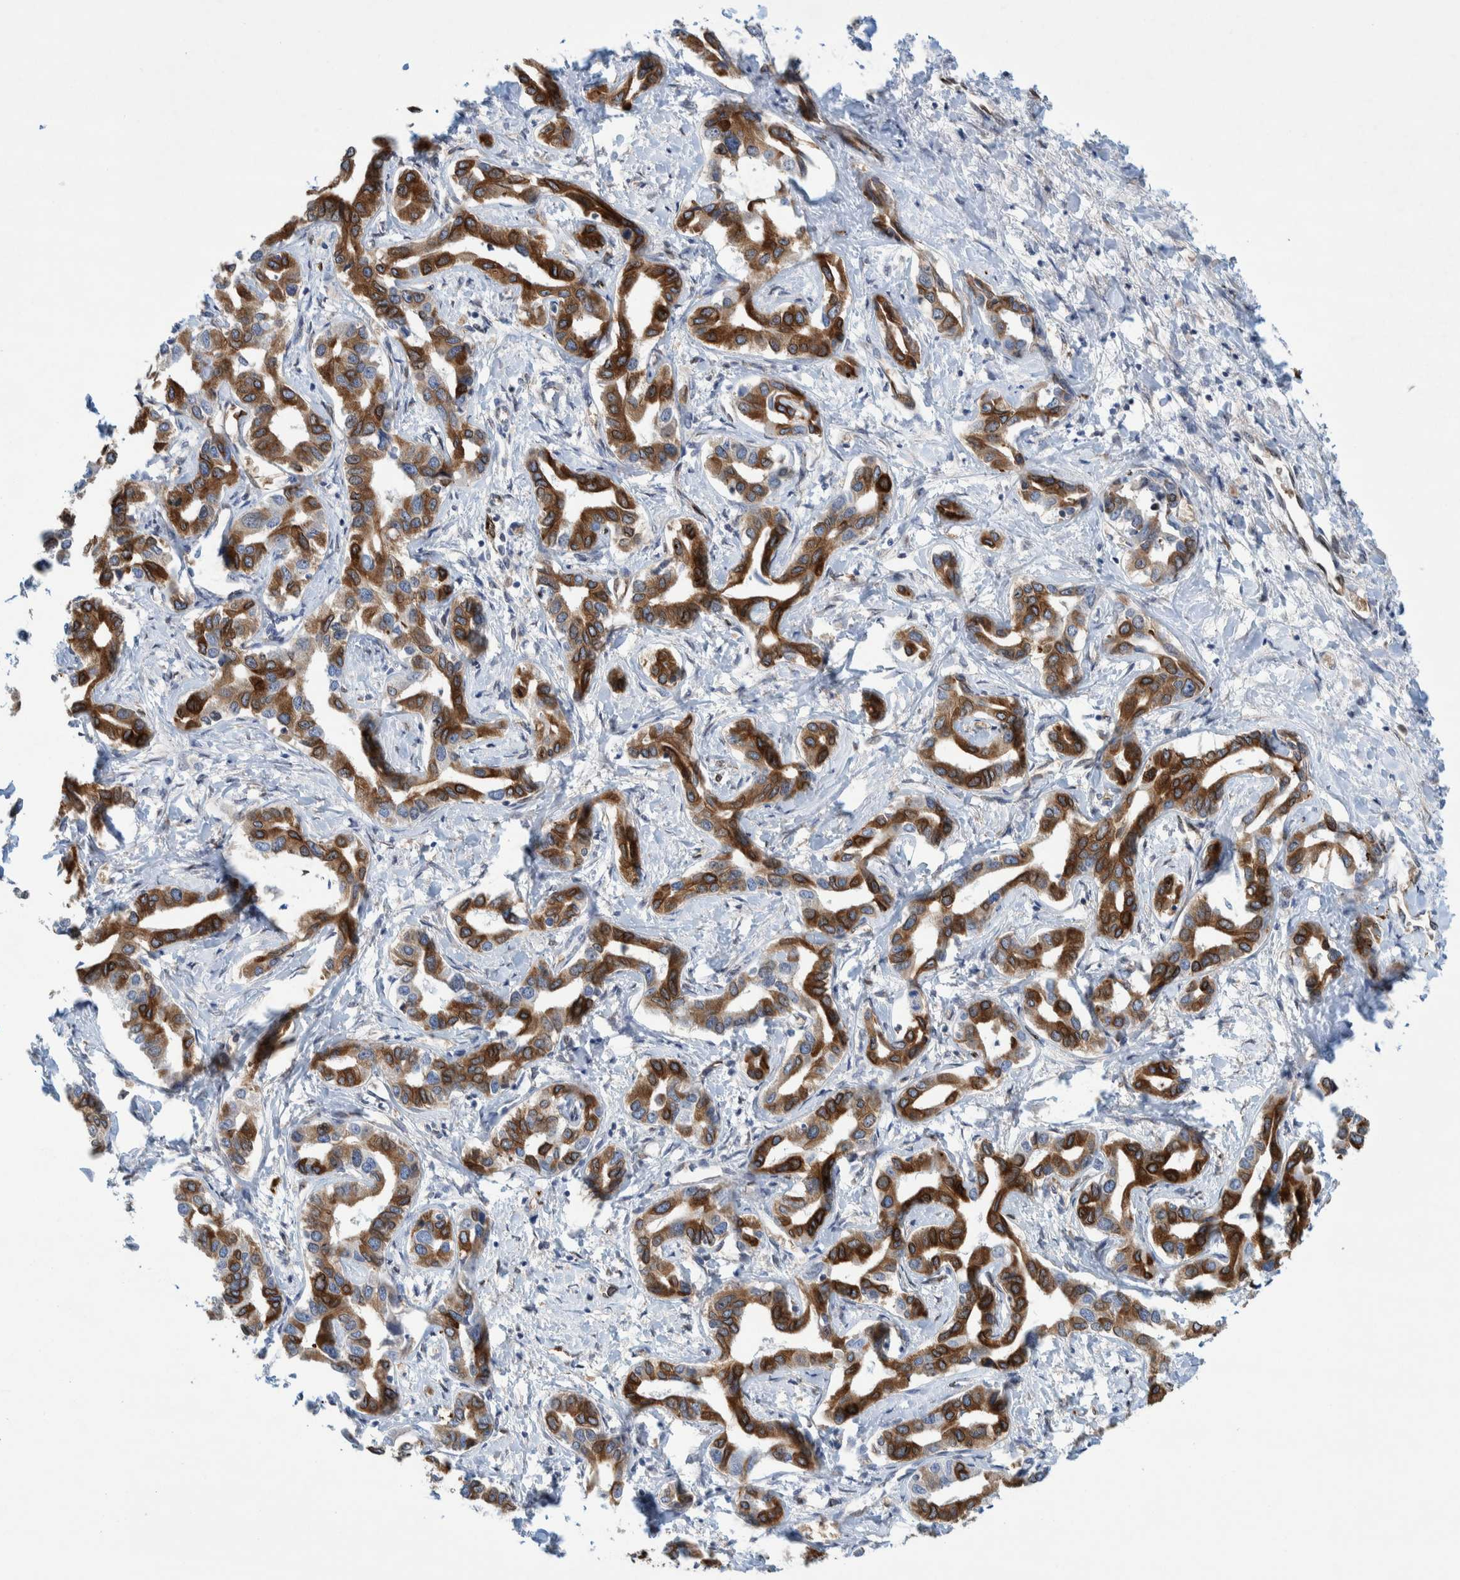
{"staining": {"intensity": "strong", "quantity": "25%-75%", "location": "cytoplasmic/membranous"}, "tissue": "liver cancer", "cell_type": "Tumor cells", "image_type": "cancer", "snomed": [{"axis": "morphology", "description": "Cholangiocarcinoma"}, {"axis": "topography", "description": "Liver"}], "caption": "High-power microscopy captured an immunohistochemistry micrograph of liver cancer (cholangiocarcinoma), revealing strong cytoplasmic/membranous expression in approximately 25%-75% of tumor cells.", "gene": "THEM6", "patient": {"sex": "male", "age": 59}}